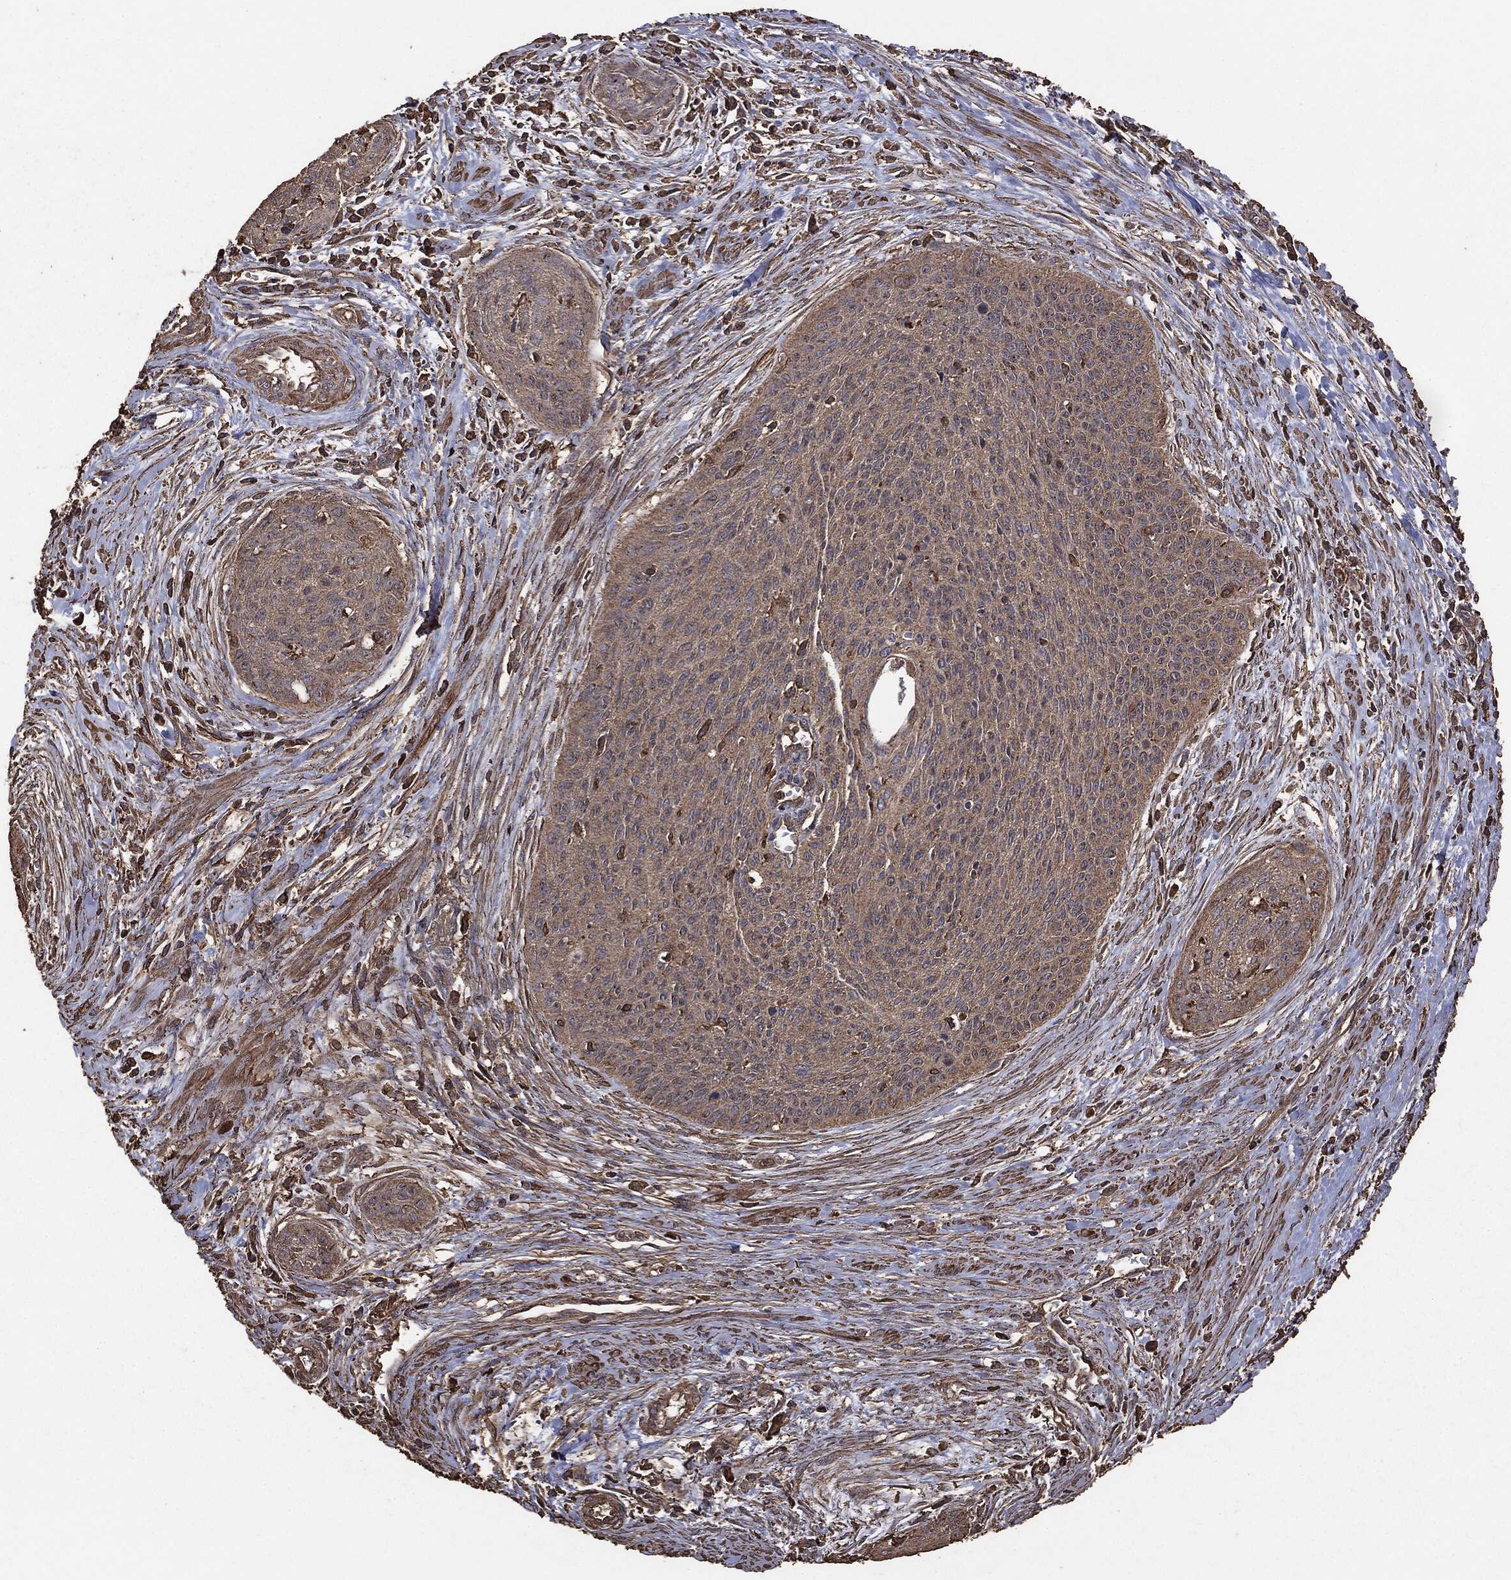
{"staining": {"intensity": "negative", "quantity": "none", "location": "none"}, "tissue": "cervical cancer", "cell_type": "Tumor cells", "image_type": "cancer", "snomed": [{"axis": "morphology", "description": "Squamous cell carcinoma, NOS"}, {"axis": "topography", "description": "Cervix"}], "caption": "Immunohistochemistry photomicrograph of neoplastic tissue: human cervical squamous cell carcinoma stained with DAB (3,3'-diaminobenzidine) reveals no significant protein expression in tumor cells.", "gene": "MTOR", "patient": {"sex": "female", "age": 55}}